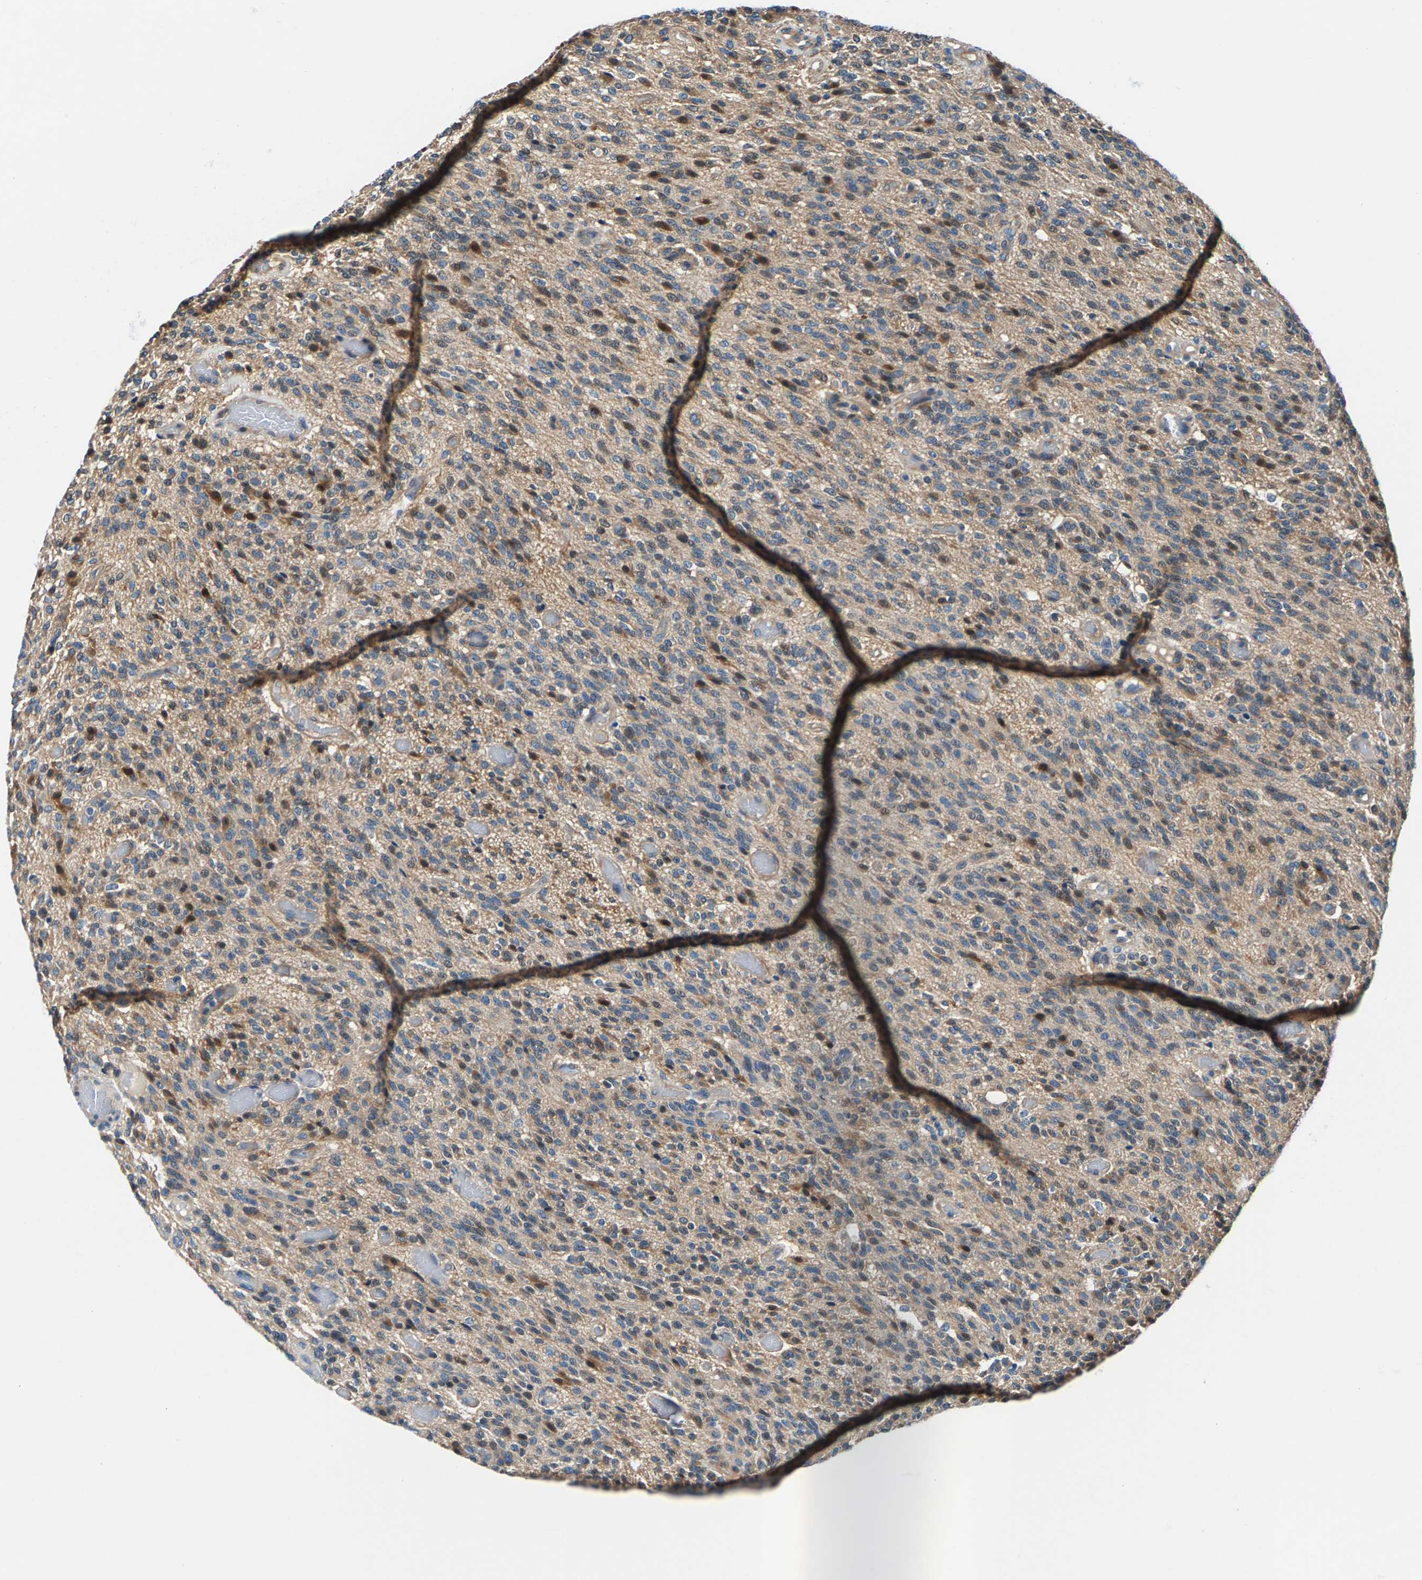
{"staining": {"intensity": "moderate", "quantity": "<25%", "location": "cytoplasmic/membranous"}, "tissue": "glioma", "cell_type": "Tumor cells", "image_type": "cancer", "snomed": [{"axis": "morphology", "description": "Glioma, malignant, High grade"}, {"axis": "topography", "description": "Brain"}], "caption": "Malignant glioma (high-grade) was stained to show a protein in brown. There is low levels of moderate cytoplasmic/membranous expression in about <25% of tumor cells.", "gene": "CDRT4", "patient": {"sex": "male", "age": 34}}